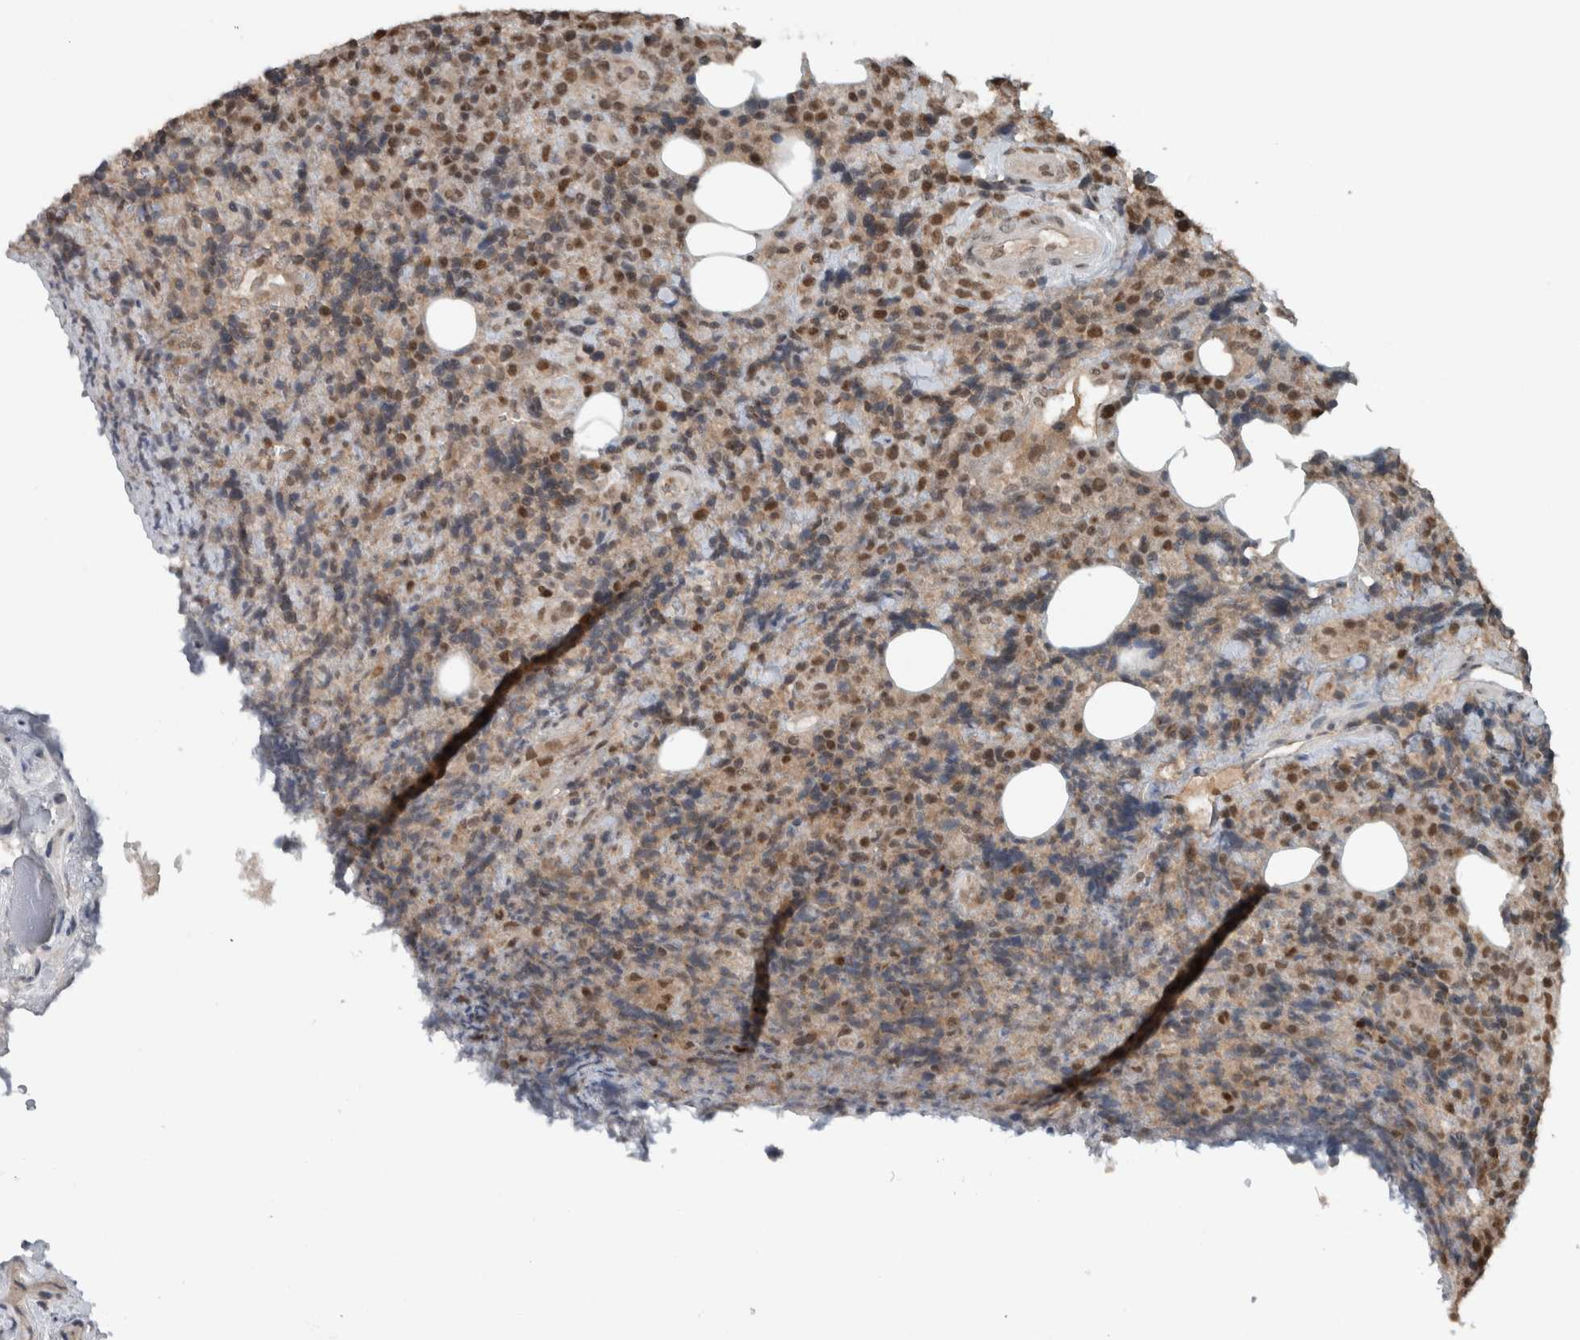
{"staining": {"intensity": "moderate", "quantity": ">75%", "location": "nuclear"}, "tissue": "lymphoma", "cell_type": "Tumor cells", "image_type": "cancer", "snomed": [{"axis": "morphology", "description": "Malignant lymphoma, non-Hodgkin's type, High grade"}, {"axis": "topography", "description": "Lymph node"}], "caption": "Moderate nuclear staining is appreciated in approximately >75% of tumor cells in lymphoma.", "gene": "SPAG7", "patient": {"sex": "male", "age": 13}}